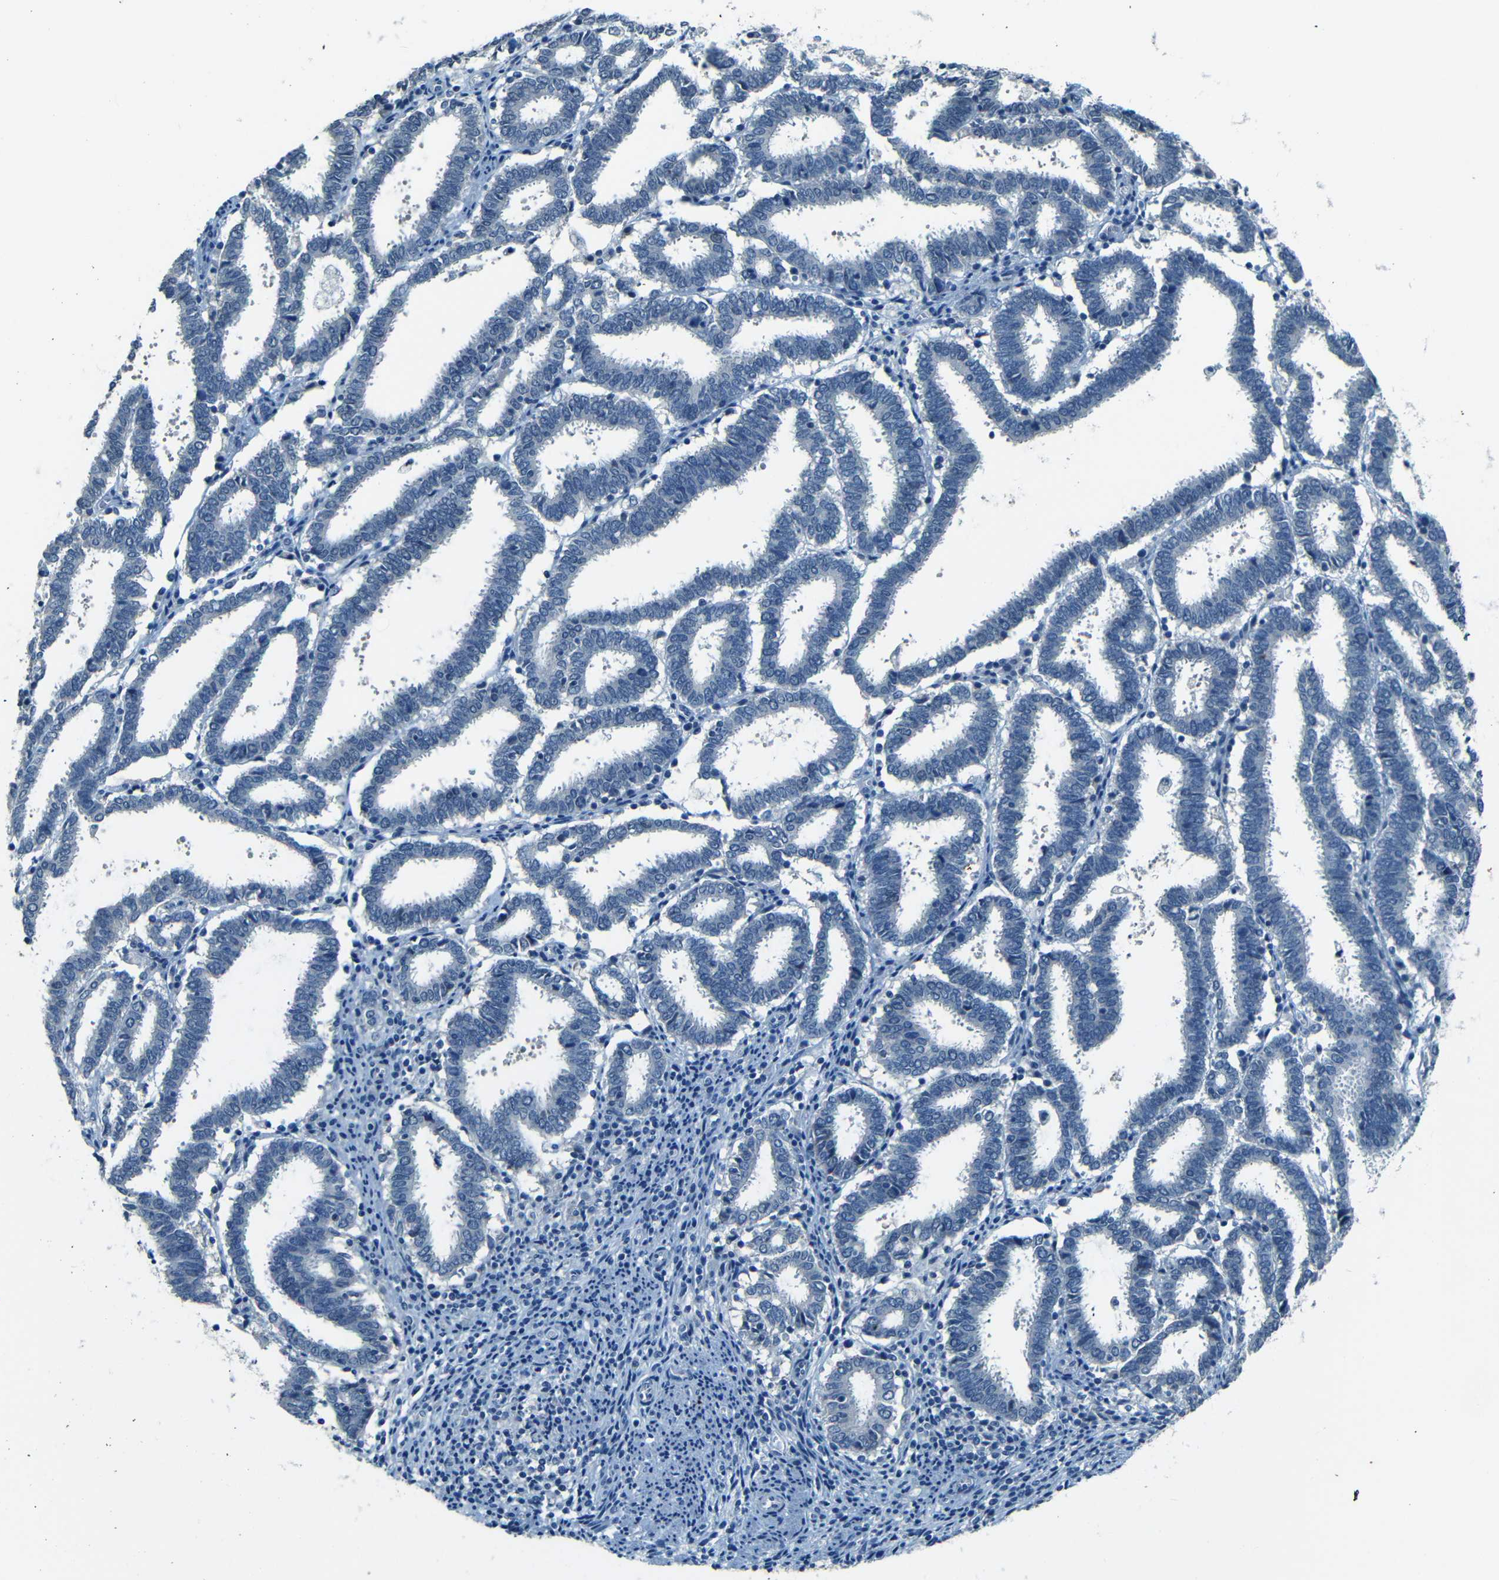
{"staining": {"intensity": "negative", "quantity": "none", "location": "none"}, "tissue": "endometrial cancer", "cell_type": "Tumor cells", "image_type": "cancer", "snomed": [{"axis": "morphology", "description": "Adenocarcinoma, NOS"}, {"axis": "topography", "description": "Uterus"}], "caption": "Histopathology image shows no protein positivity in tumor cells of endometrial cancer tissue.", "gene": "ZMAT1", "patient": {"sex": "female", "age": 83}}